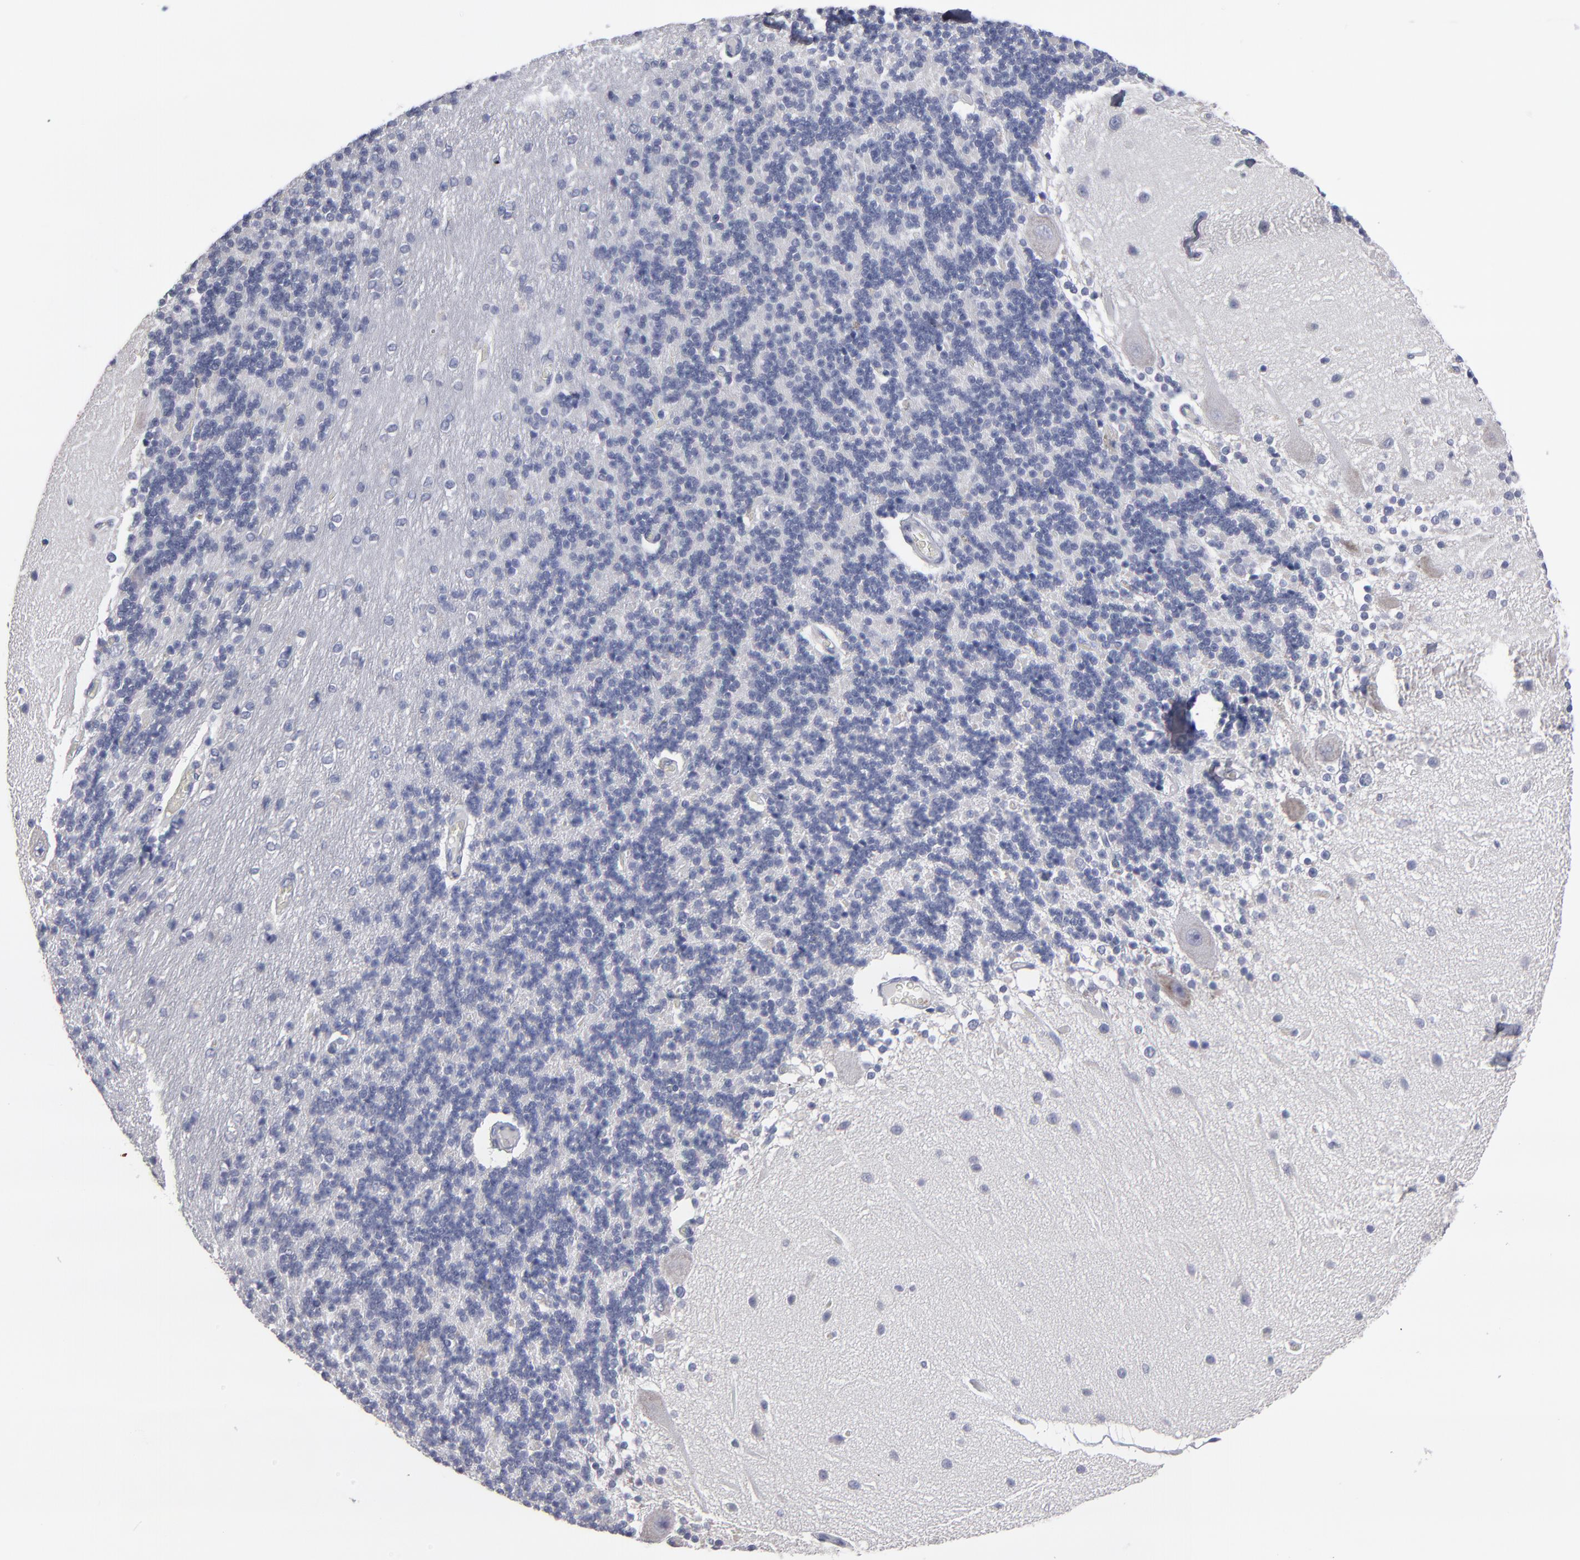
{"staining": {"intensity": "negative", "quantity": "none", "location": "none"}, "tissue": "cerebellum", "cell_type": "Cells in granular layer", "image_type": "normal", "snomed": [{"axis": "morphology", "description": "Normal tissue, NOS"}, {"axis": "topography", "description": "Cerebellum"}], "caption": "This is an immunohistochemistry (IHC) histopathology image of benign human cerebellum. There is no staining in cells in granular layer.", "gene": "CCDC80", "patient": {"sex": "female", "age": 54}}